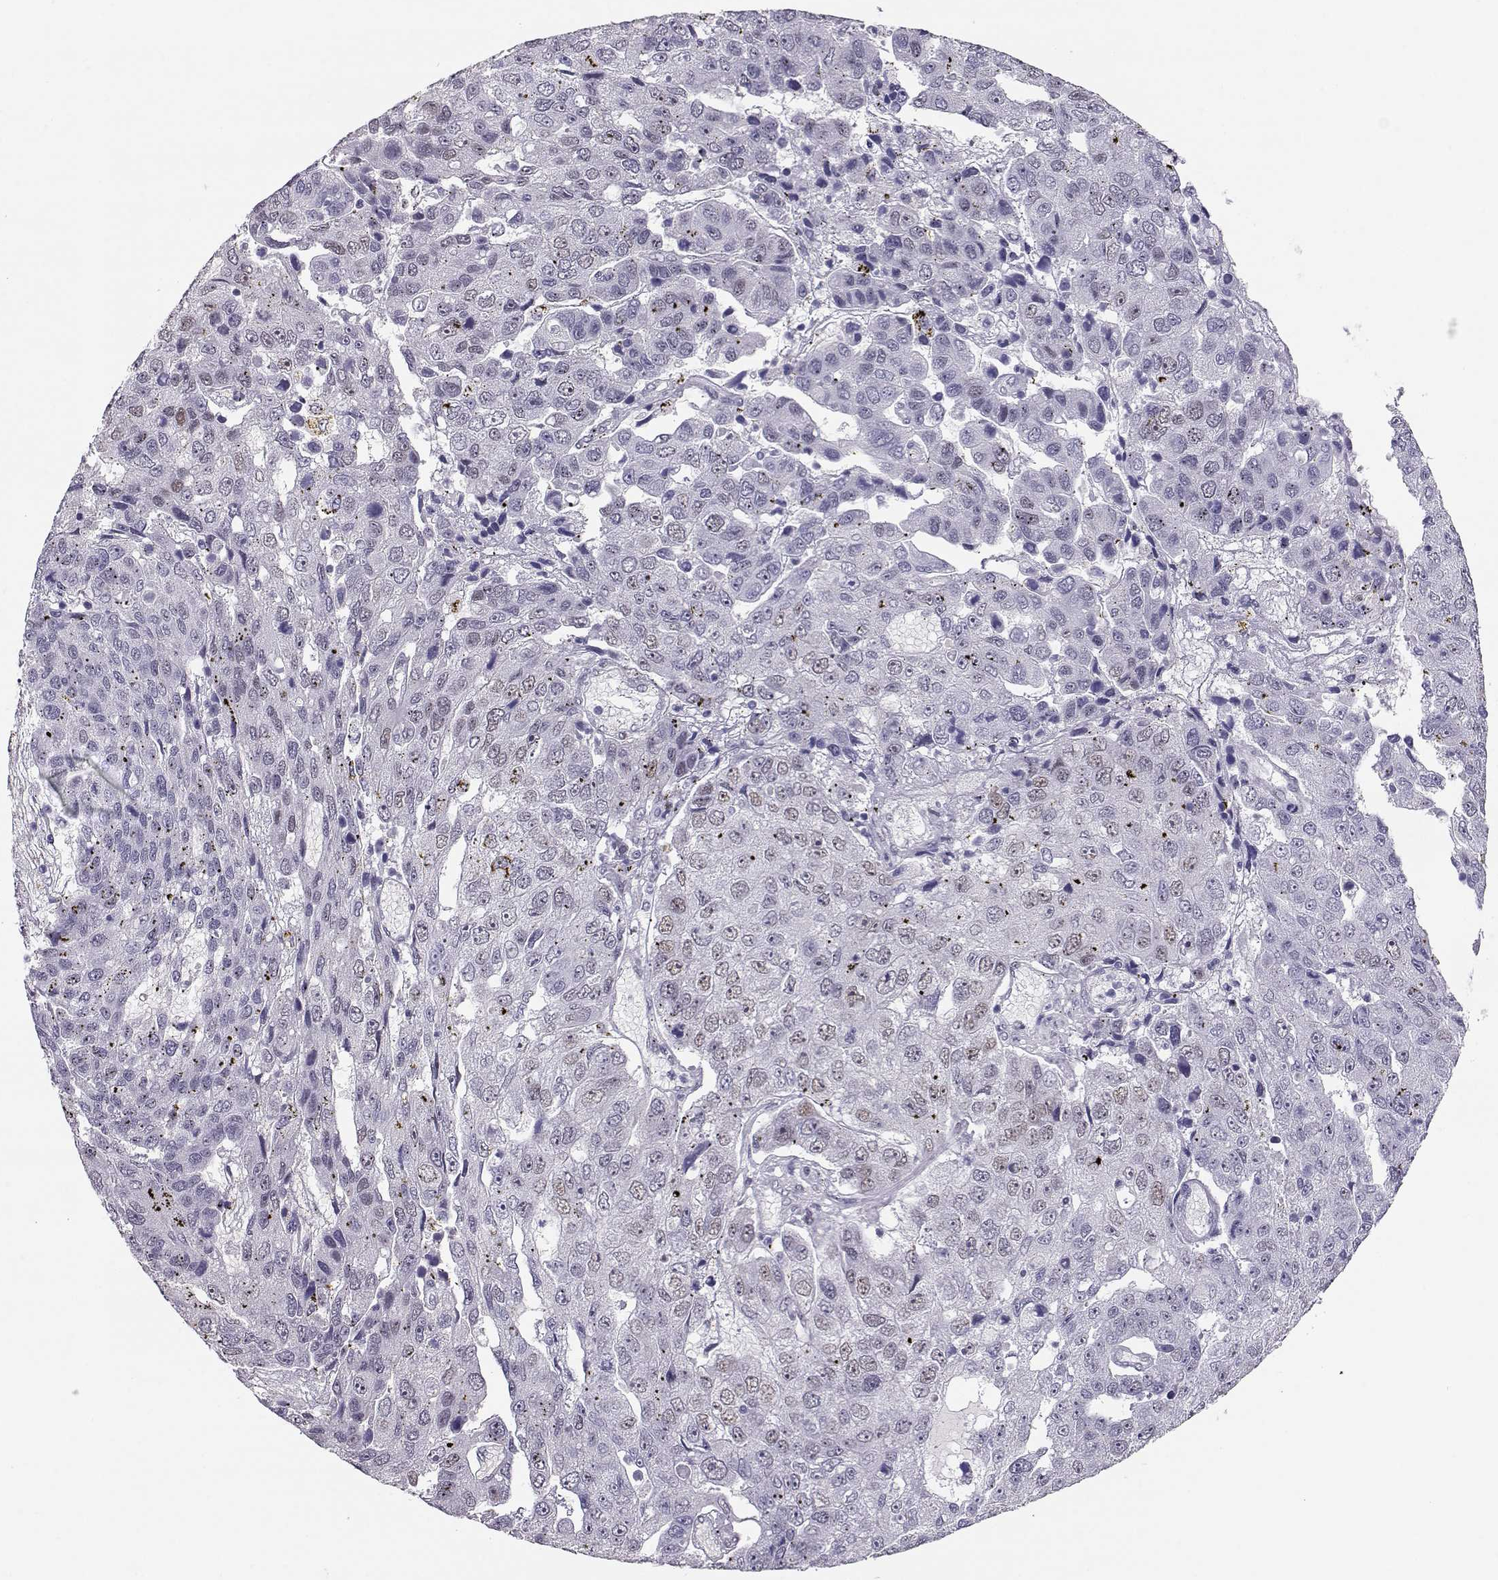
{"staining": {"intensity": "negative", "quantity": "none", "location": "none"}, "tissue": "pancreatic cancer", "cell_type": "Tumor cells", "image_type": "cancer", "snomed": [{"axis": "morphology", "description": "Adenocarcinoma, NOS"}, {"axis": "topography", "description": "Pancreas"}], "caption": "Pancreatic cancer was stained to show a protein in brown. There is no significant positivity in tumor cells.", "gene": "POLI", "patient": {"sex": "female", "age": 61}}